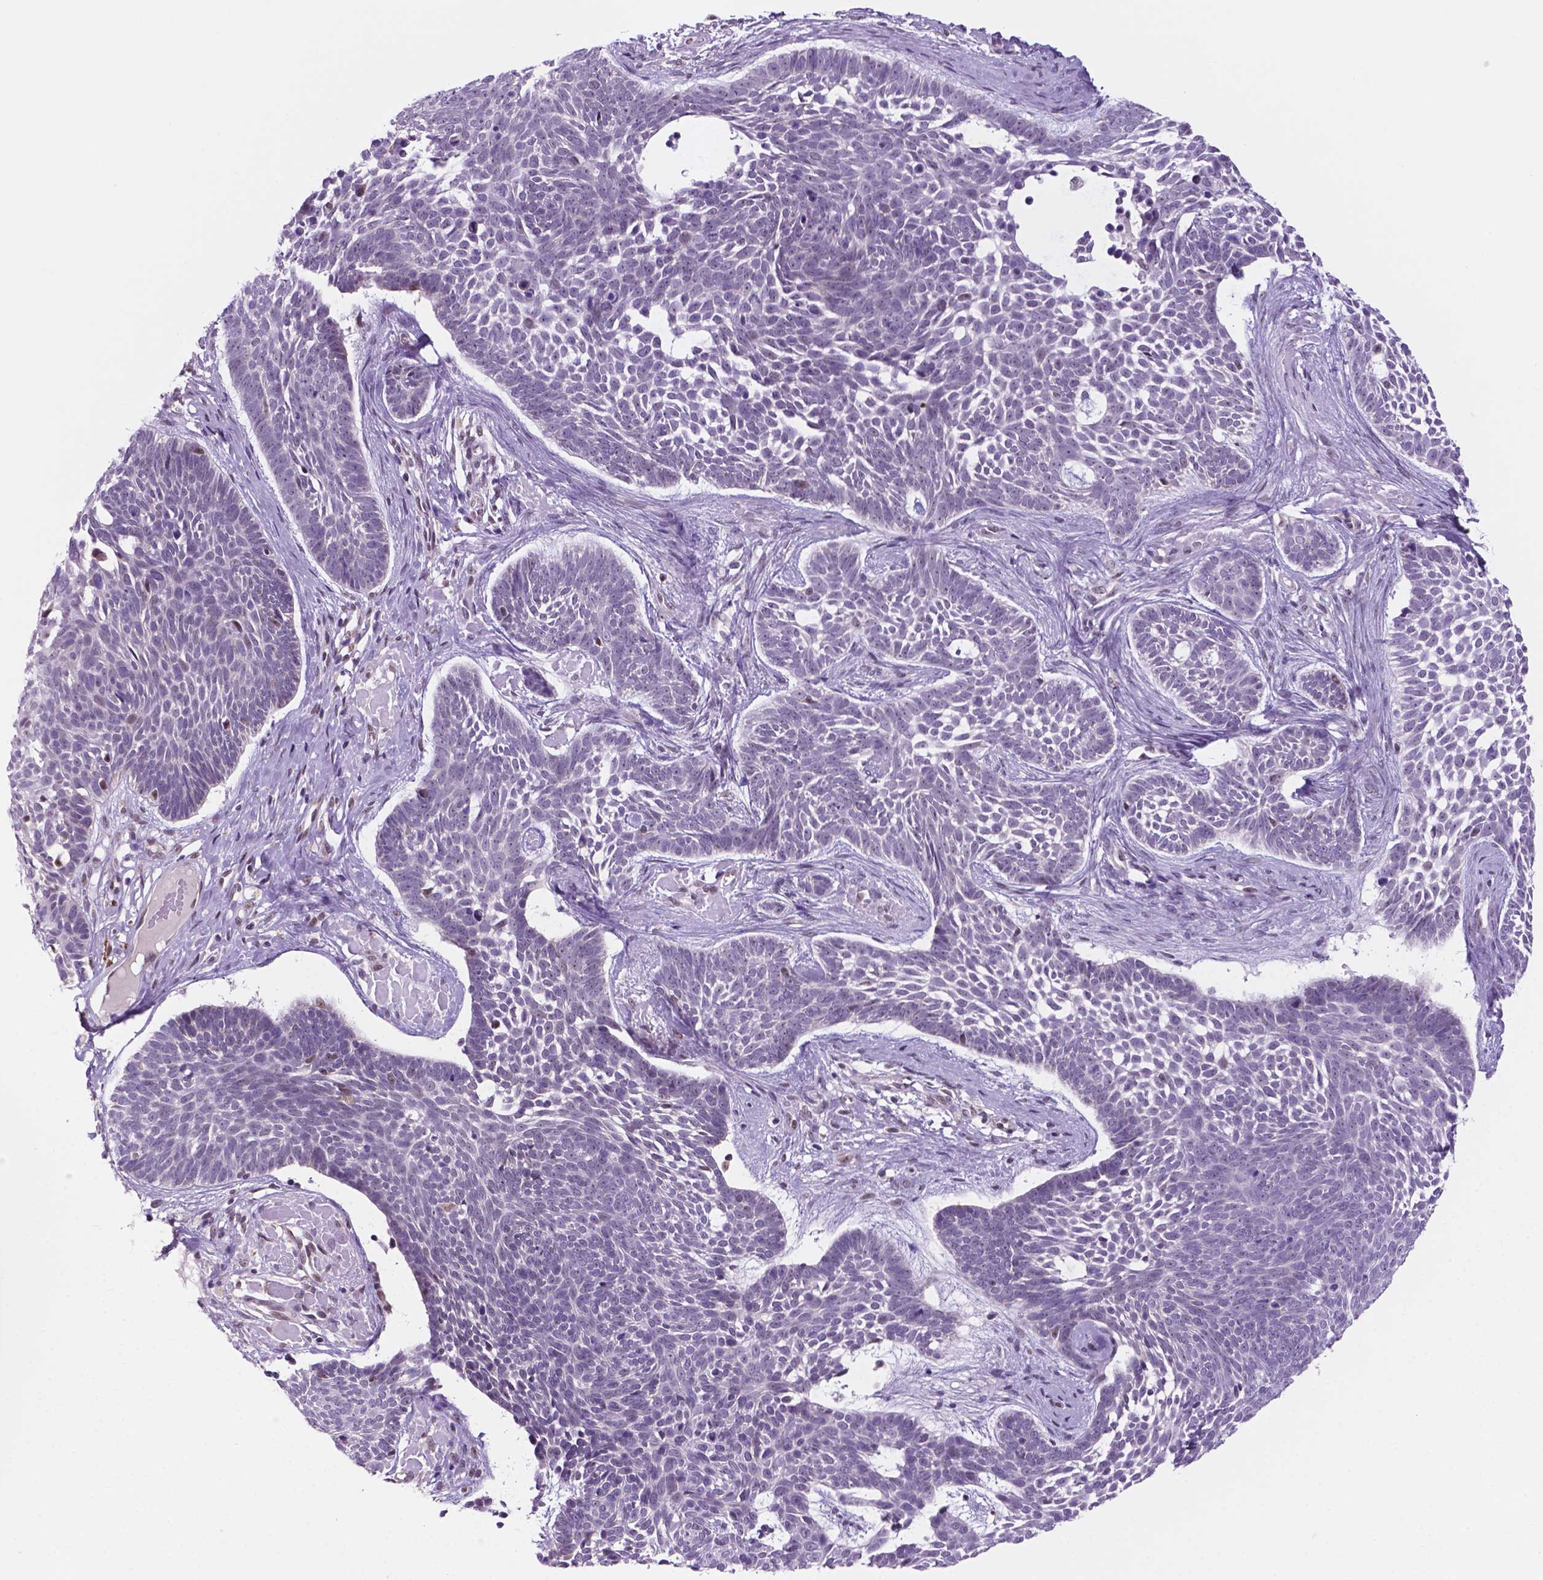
{"staining": {"intensity": "negative", "quantity": "none", "location": "none"}, "tissue": "skin cancer", "cell_type": "Tumor cells", "image_type": "cancer", "snomed": [{"axis": "morphology", "description": "Basal cell carcinoma"}, {"axis": "topography", "description": "Skin"}], "caption": "Immunohistochemical staining of skin cancer (basal cell carcinoma) shows no significant staining in tumor cells.", "gene": "C18orf21", "patient": {"sex": "male", "age": 85}}